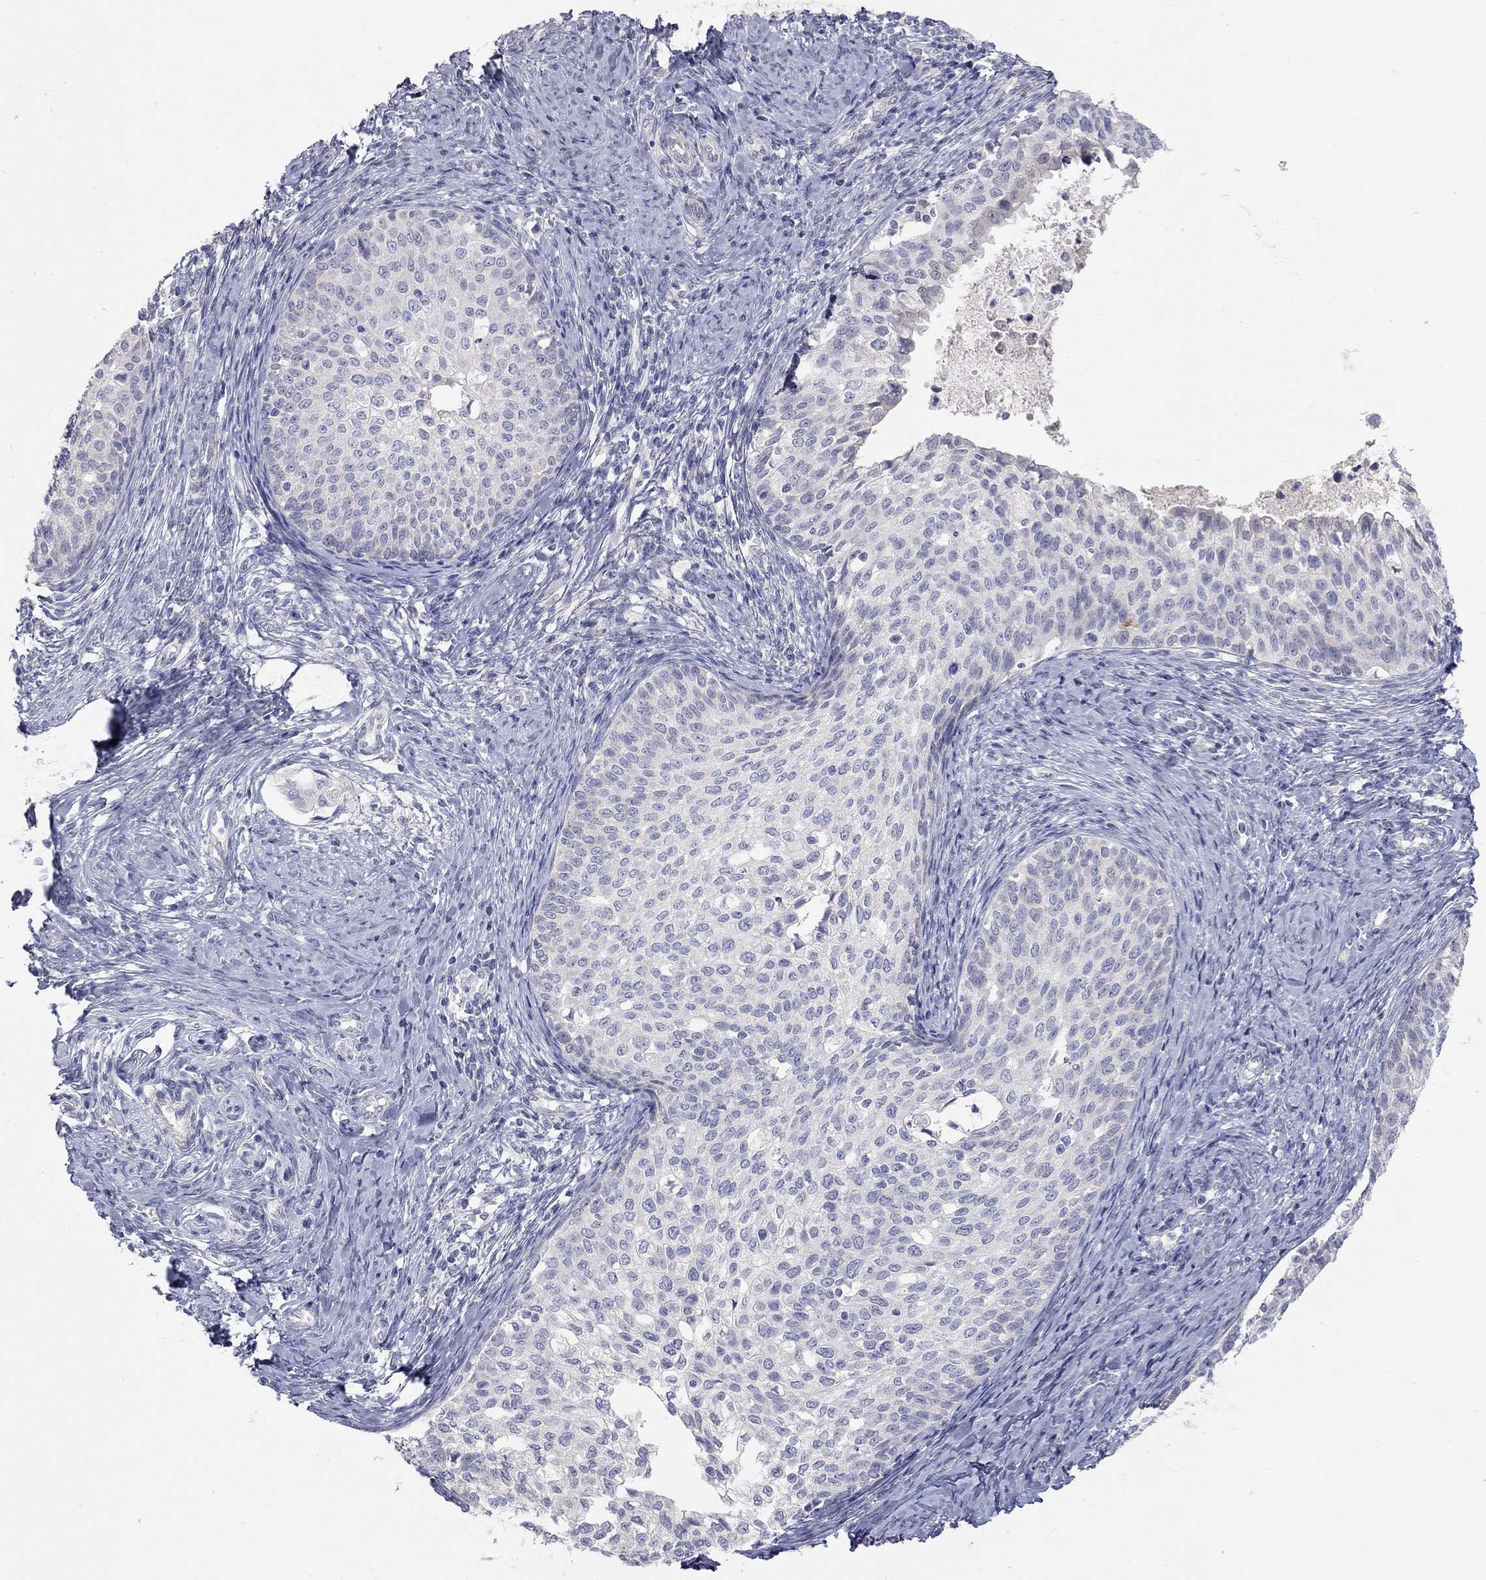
{"staining": {"intensity": "negative", "quantity": "none", "location": "none"}, "tissue": "cervical cancer", "cell_type": "Tumor cells", "image_type": "cancer", "snomed": [{"axis": "morphology", "description": "Squamous cell carcinoma, NOS"}, {"axis": "topography", "description": "Cervix"}], "caption": "This is an IHC photomicrograph of human squamous cell carcinoma (cervical). There is no staining in tumor cells.", "gene": "PAPSS2", "patient": {"sex": "female", "age": 51}}